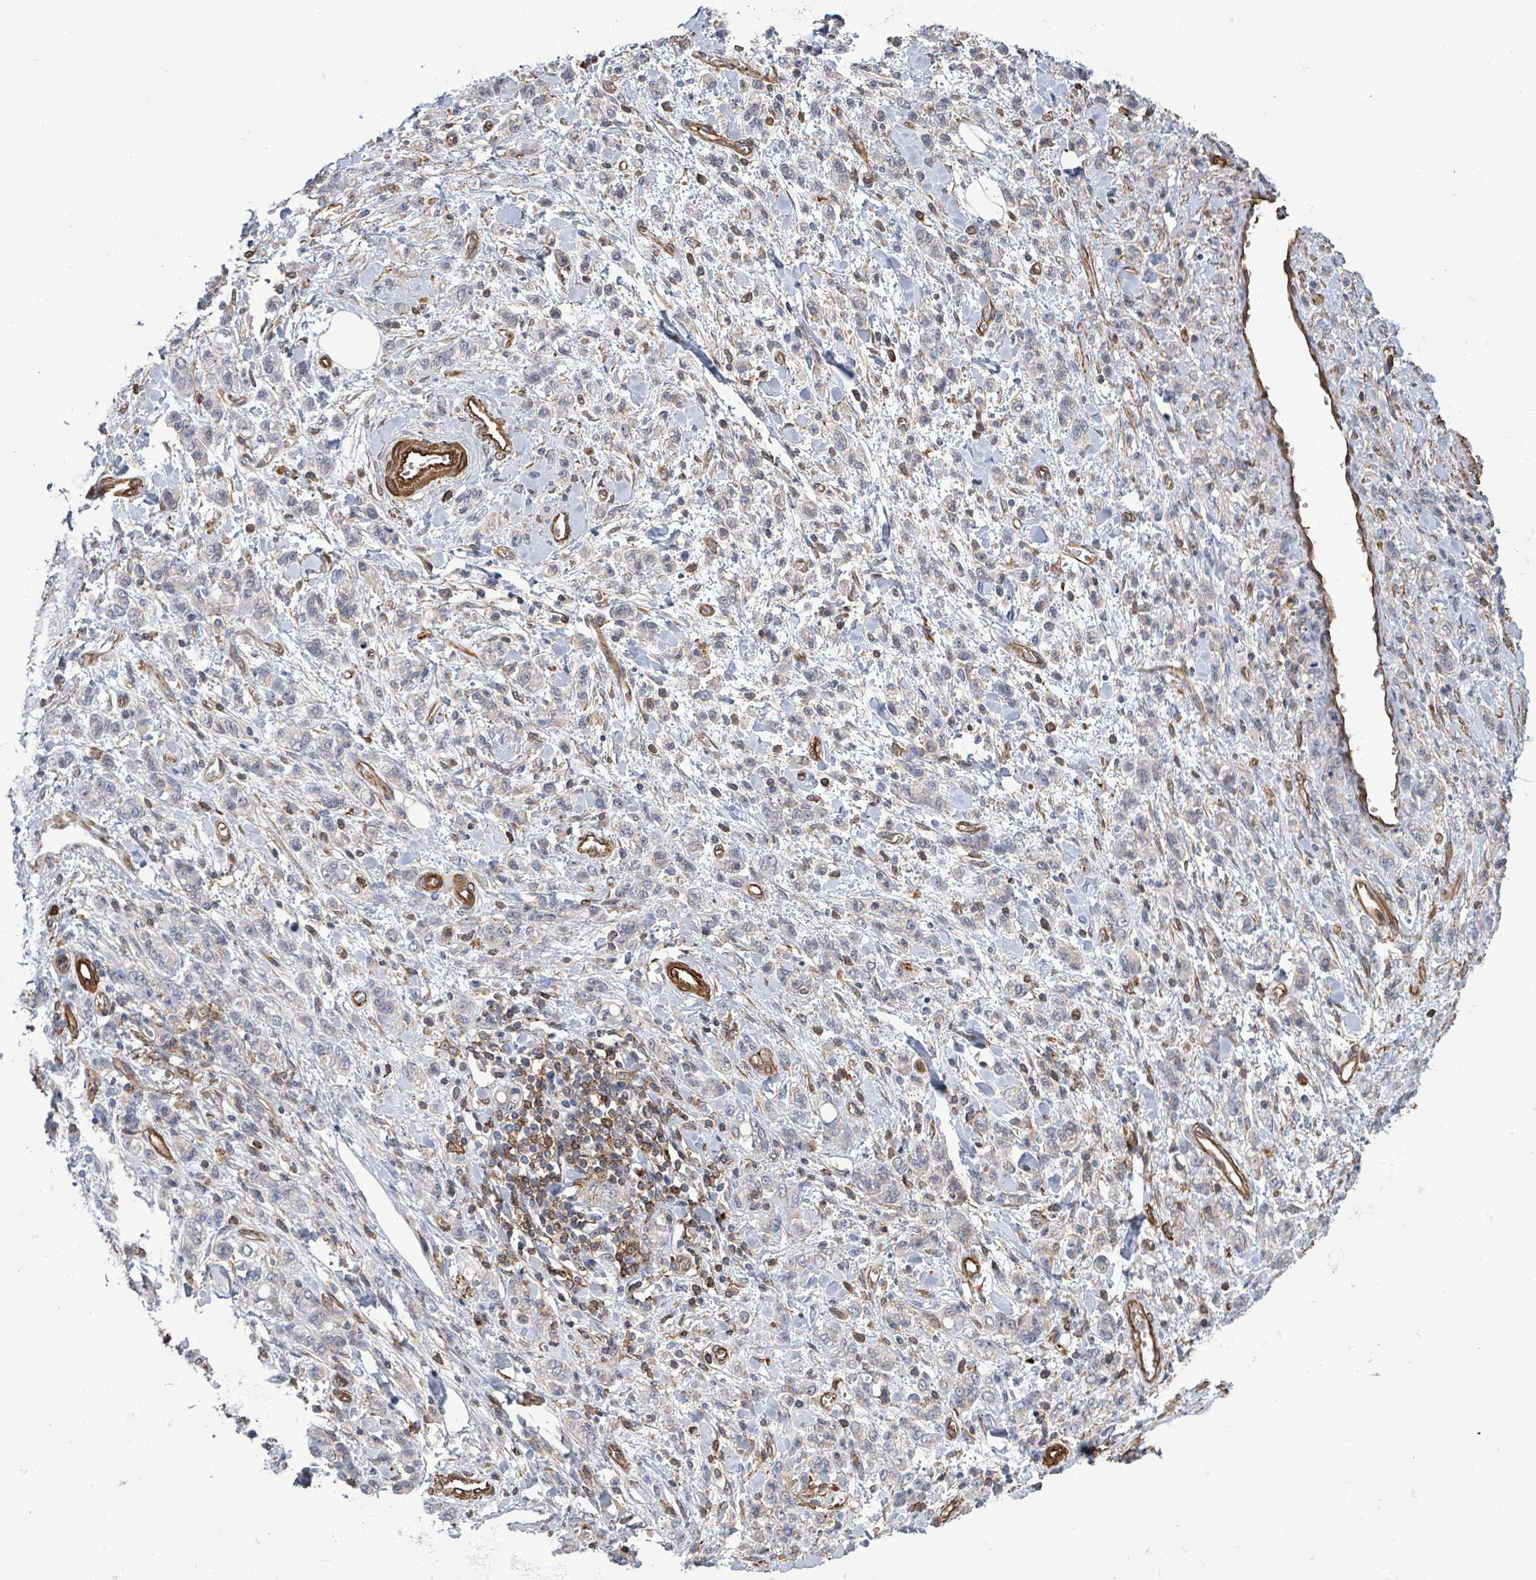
{"staining": {"intensity": "weak", "quantity": "<25%", "location": "cytoplasmic/membranous"}, "tissue": "stomach cancer", "cell_type": "Tumor cells", "image_type": "cancer", "snomed": [{"axis": "morphology", "description": "Adenocarcinoma, NOS"}, {"axis": "topography", "description": "Stomach"}], "caption": "The histopathology image shows no staining of tumor cells in stomach cancer.", "gene": "PRKRIP1", "patient": {"sex": "male", "age": 77}}